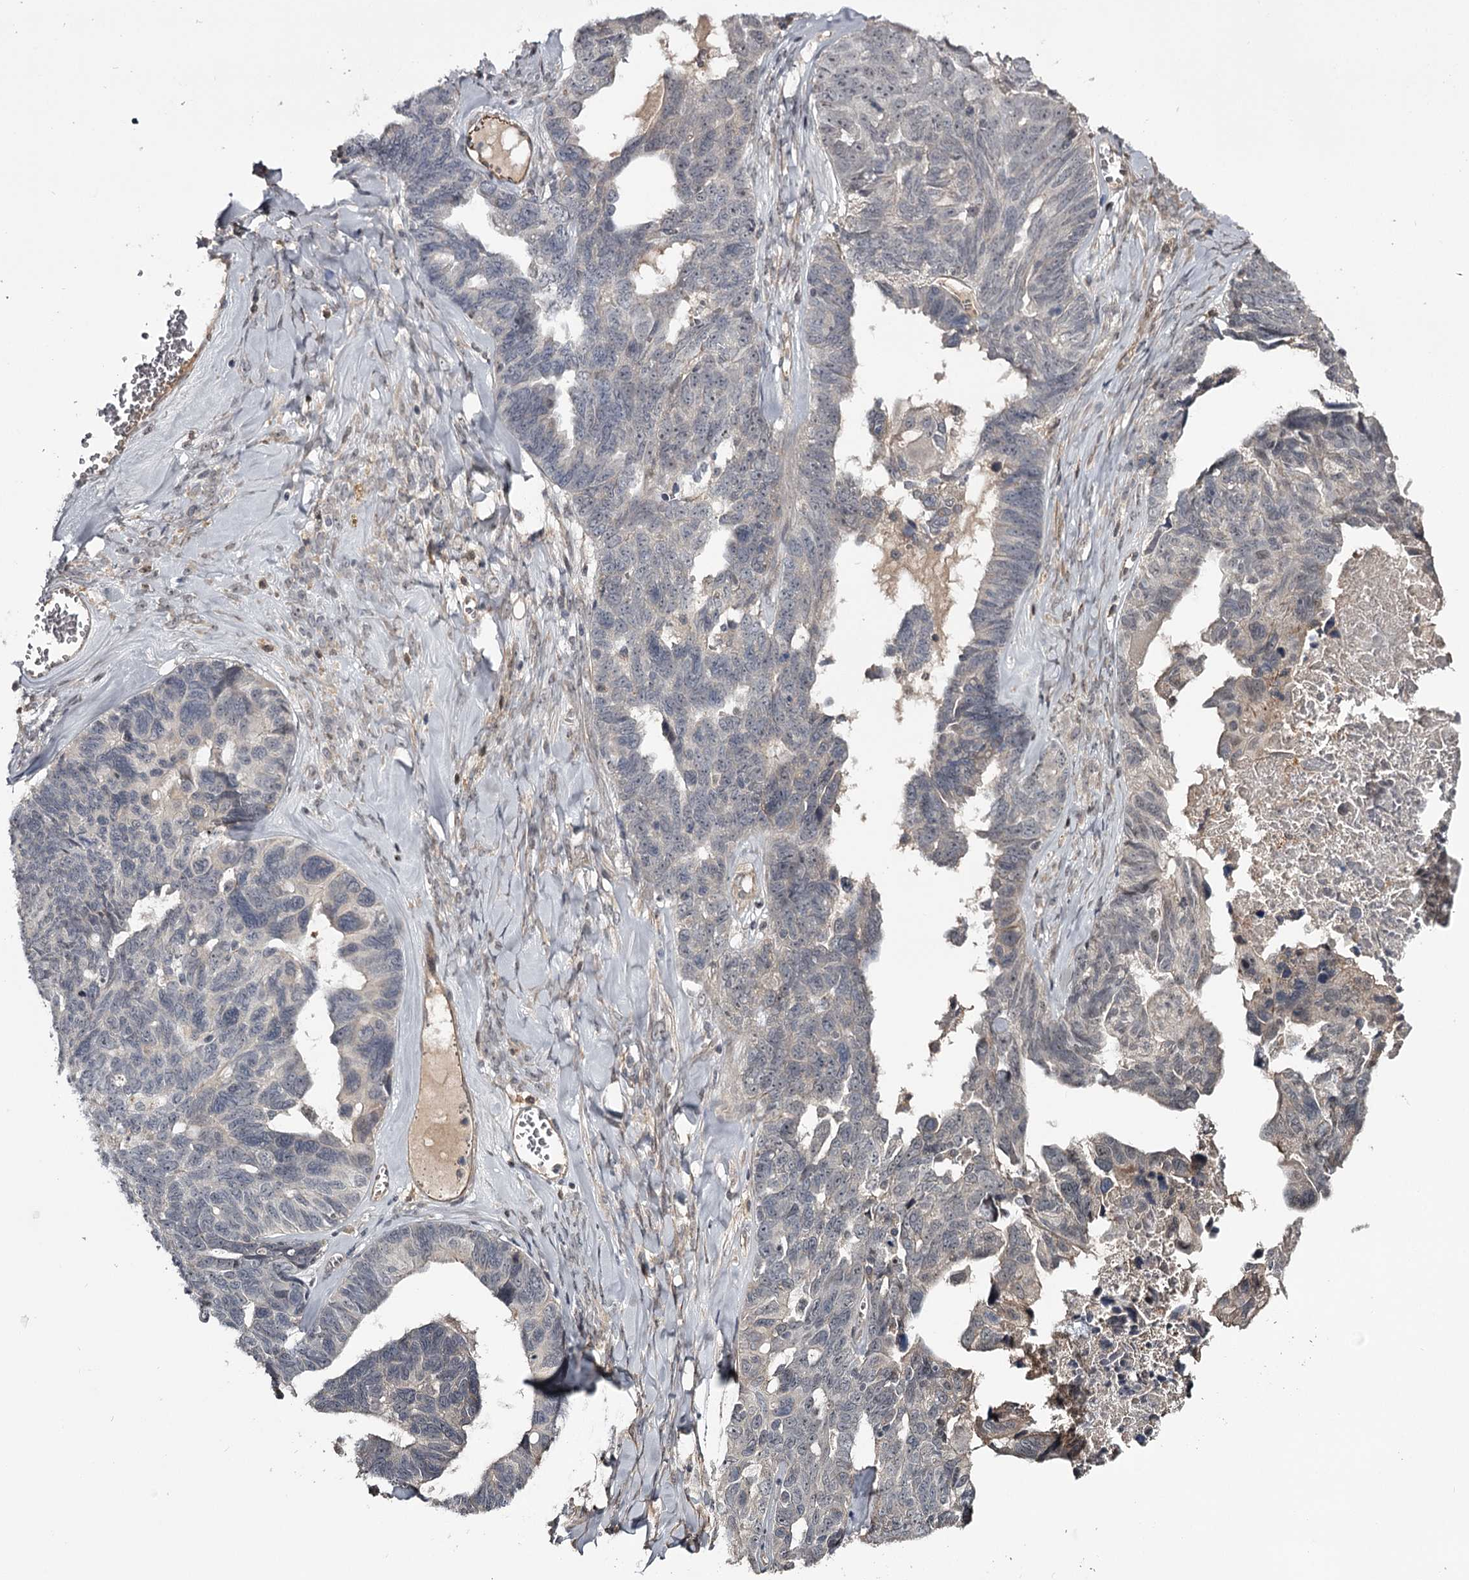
{"staining": {"intensity": "negative", "quantity": "none", "location": "none"}, "tissue": "ovarian cancer", "cell_type": "Tumor cells", "image_type": "cancer", "snomed": [{"axis": "morphology", "description": "Cystadenocarcinoma, serous, NOS"}, {"axis": "topography", "description": "Ovary"}], "caption": "Ovarian cancer (serous cystadenocarcinoma) was stained to show a protein in brown. There is no significant positivity in tumor cells. (DAB IHC visualized using brightfield microscopy, high magnification).", "gene": "CWF19L2", "patient": {"sex": "female", "age": 79}}